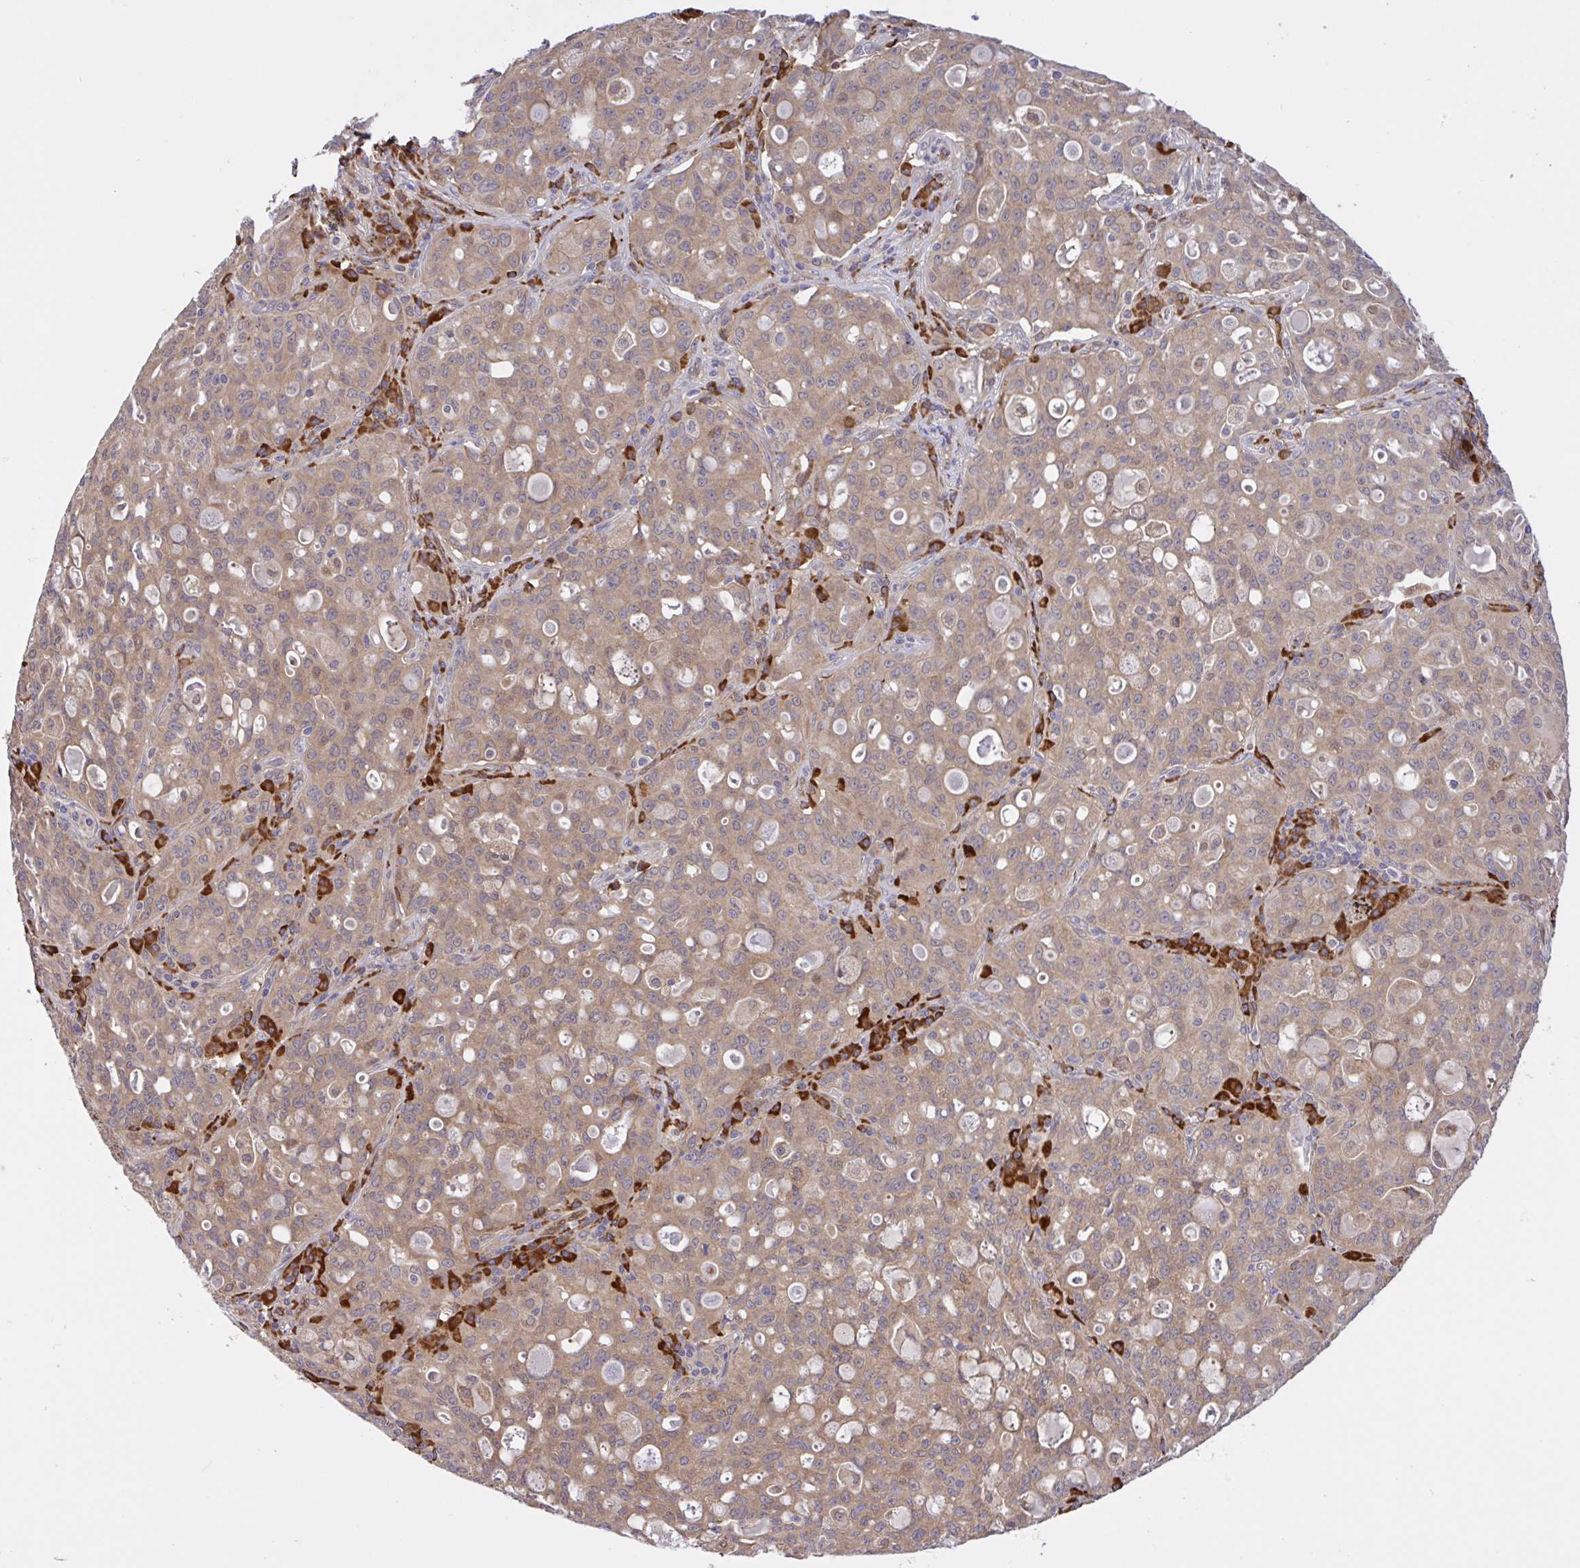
{"staining": {"intensity": "weak", "quantity": ">75%", "location": "cytoplasmic/membranous"}, "tissue": "lung cancer", "cell_type": "Tumor cells", "image_type": "cancer", "snomed": [{"axis": "morphology", "description": "Adenocarcinoma, NOS"}, {"axis": "topography", "description": "Lung"}], "caption": "This is an image of immunohistochemistry (IHC) staining of lung cancer, which shows weak expression in the cytoplasmic/membranous of tumor cells.", "gene": "INTS10", "patient": {"sex": "female", "age": 44}}